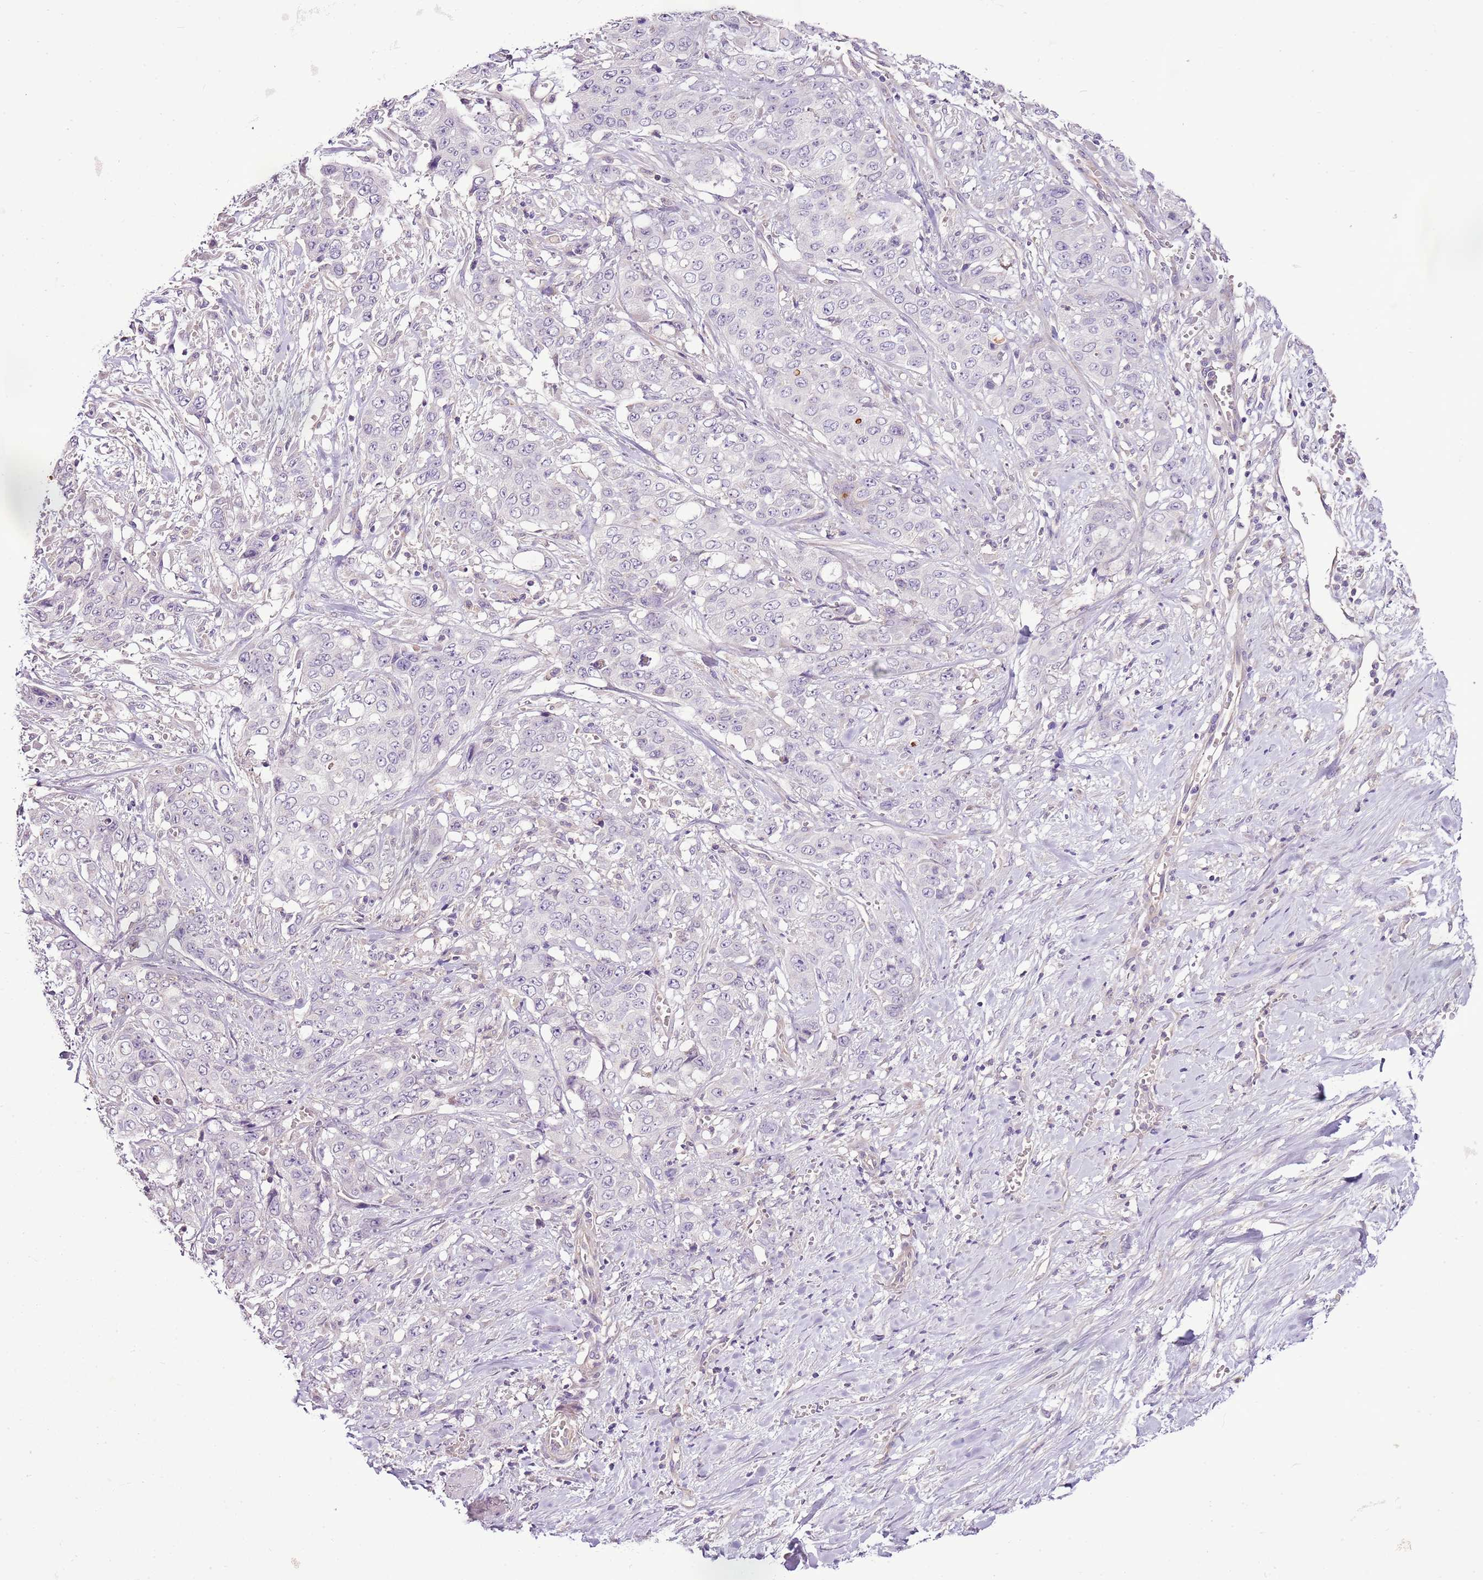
{"staining": {"intensity": "negative", "quantity": "none", "location": "none"}, "tissue": "stomach cancer", "cell_type": "Tumor cells", "image_type": "cancer", "snomed": [{"axis": "morphology", "description": "Adenocarcinoma, NOS"}, {"axis": "topography", "description": "Stomach, upper"}], "caption": "Immunohistochemistry micrograph of neoplastic tissue: human adenocarcinoma (stomach) stained with DAB (3,3'-diaminobenzidine) exhibits no significant protein staining in tumor cells. (DAB (3,3'-diaminobenzidine) IHC visualized using brightfield microscopy, high magnification).", "gene": "CMKLR1", "patient": {"sex": "male", "age": 62}}